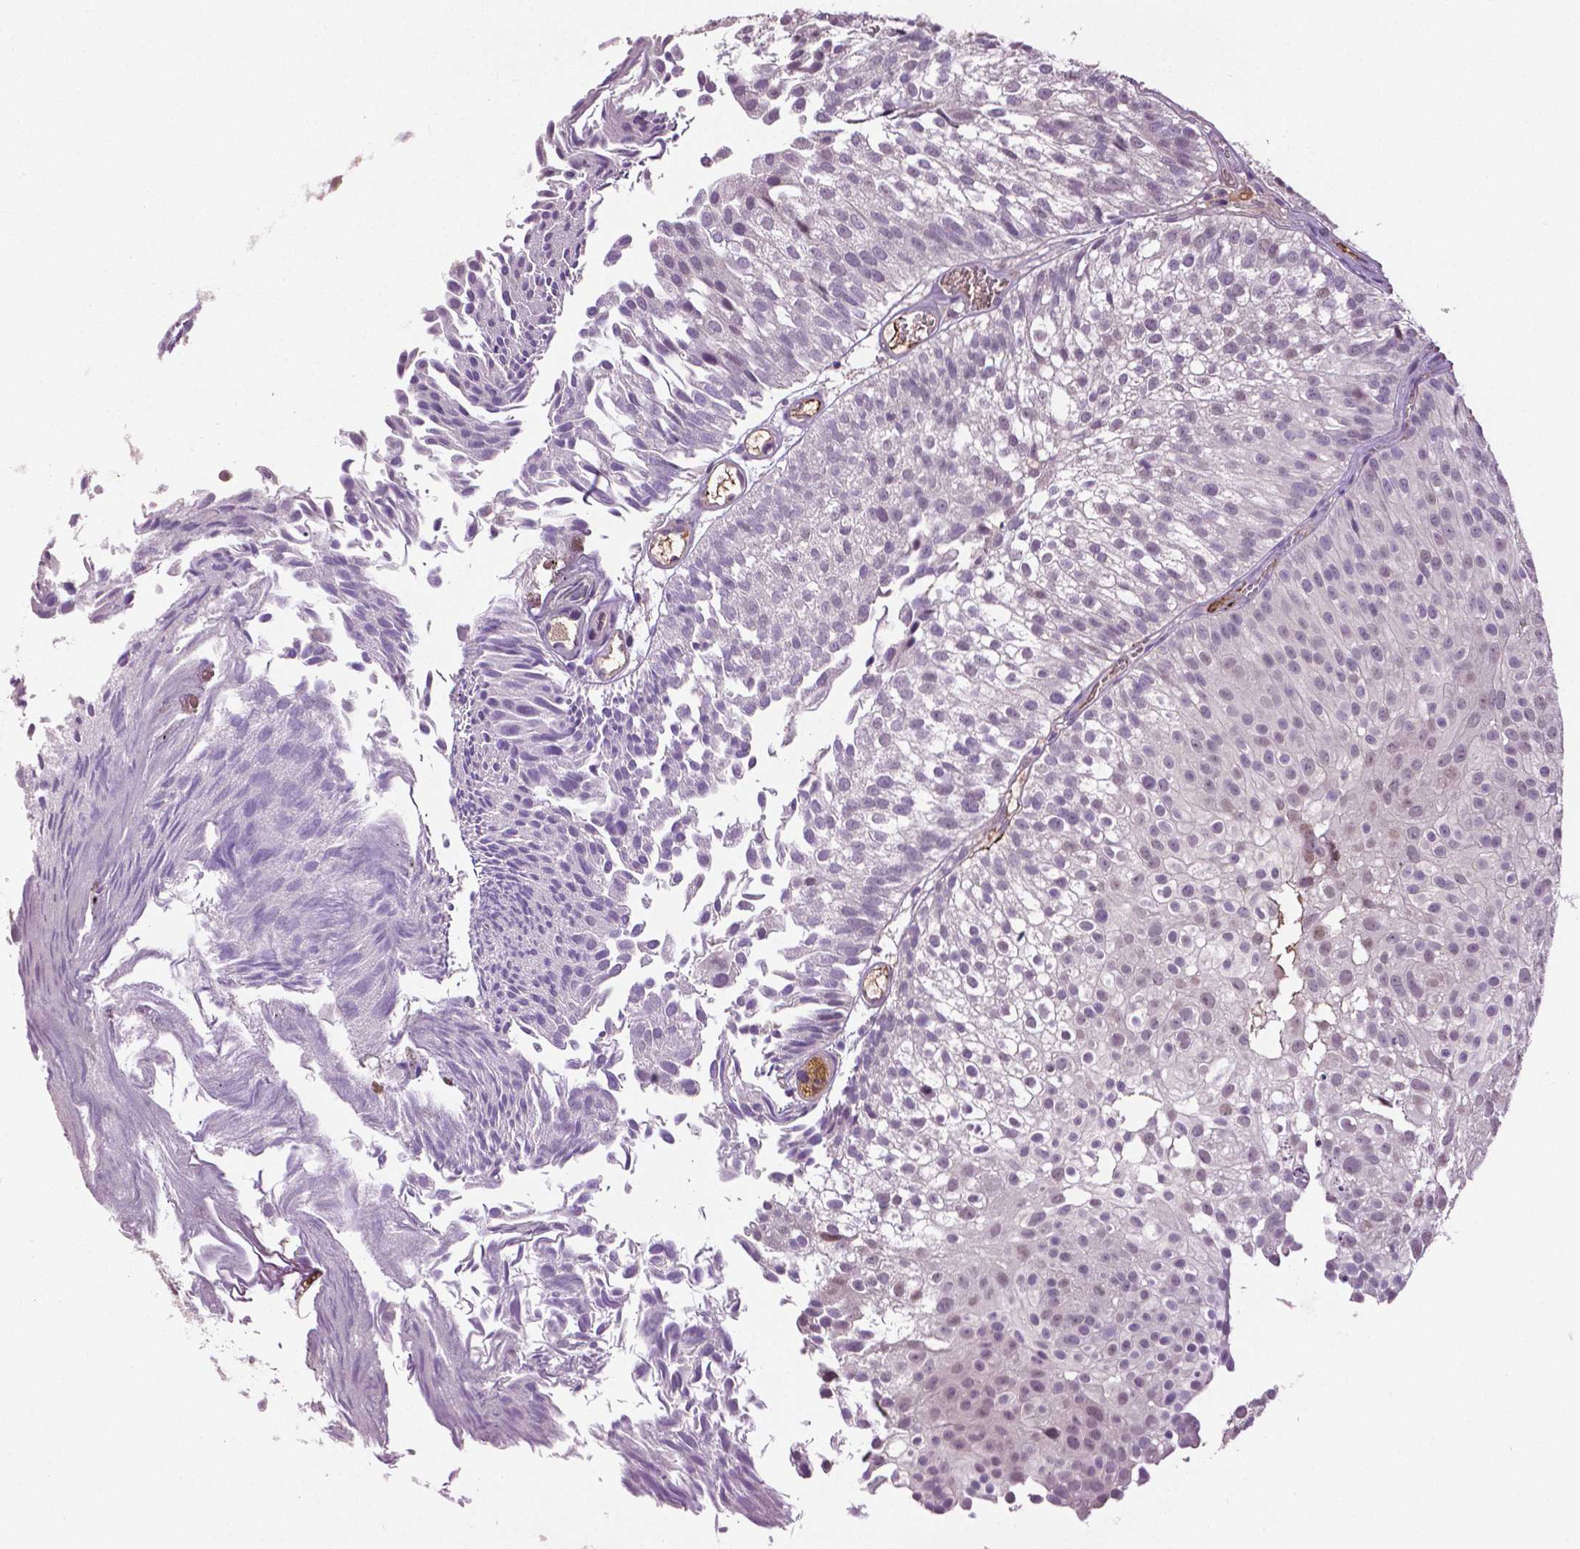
{"staining": {"intensity": "negative", "quantity": "none", "location": "none"}, "tissue": "urothelial cancer", "cell_type": "Tumor cells", "image_type": "cancer", "snomed": [{"axis": "morphology", "description": "Urothelial carcinoma, Low grade"}, {"axis": "topography", "description": "Urinary bladder"}], "caption": "A histopathology image of human urothelial cancer is negative for staining in tumor cells.", "gene": "PTPN5", "patient": {"sex": "male", "age": 70}}